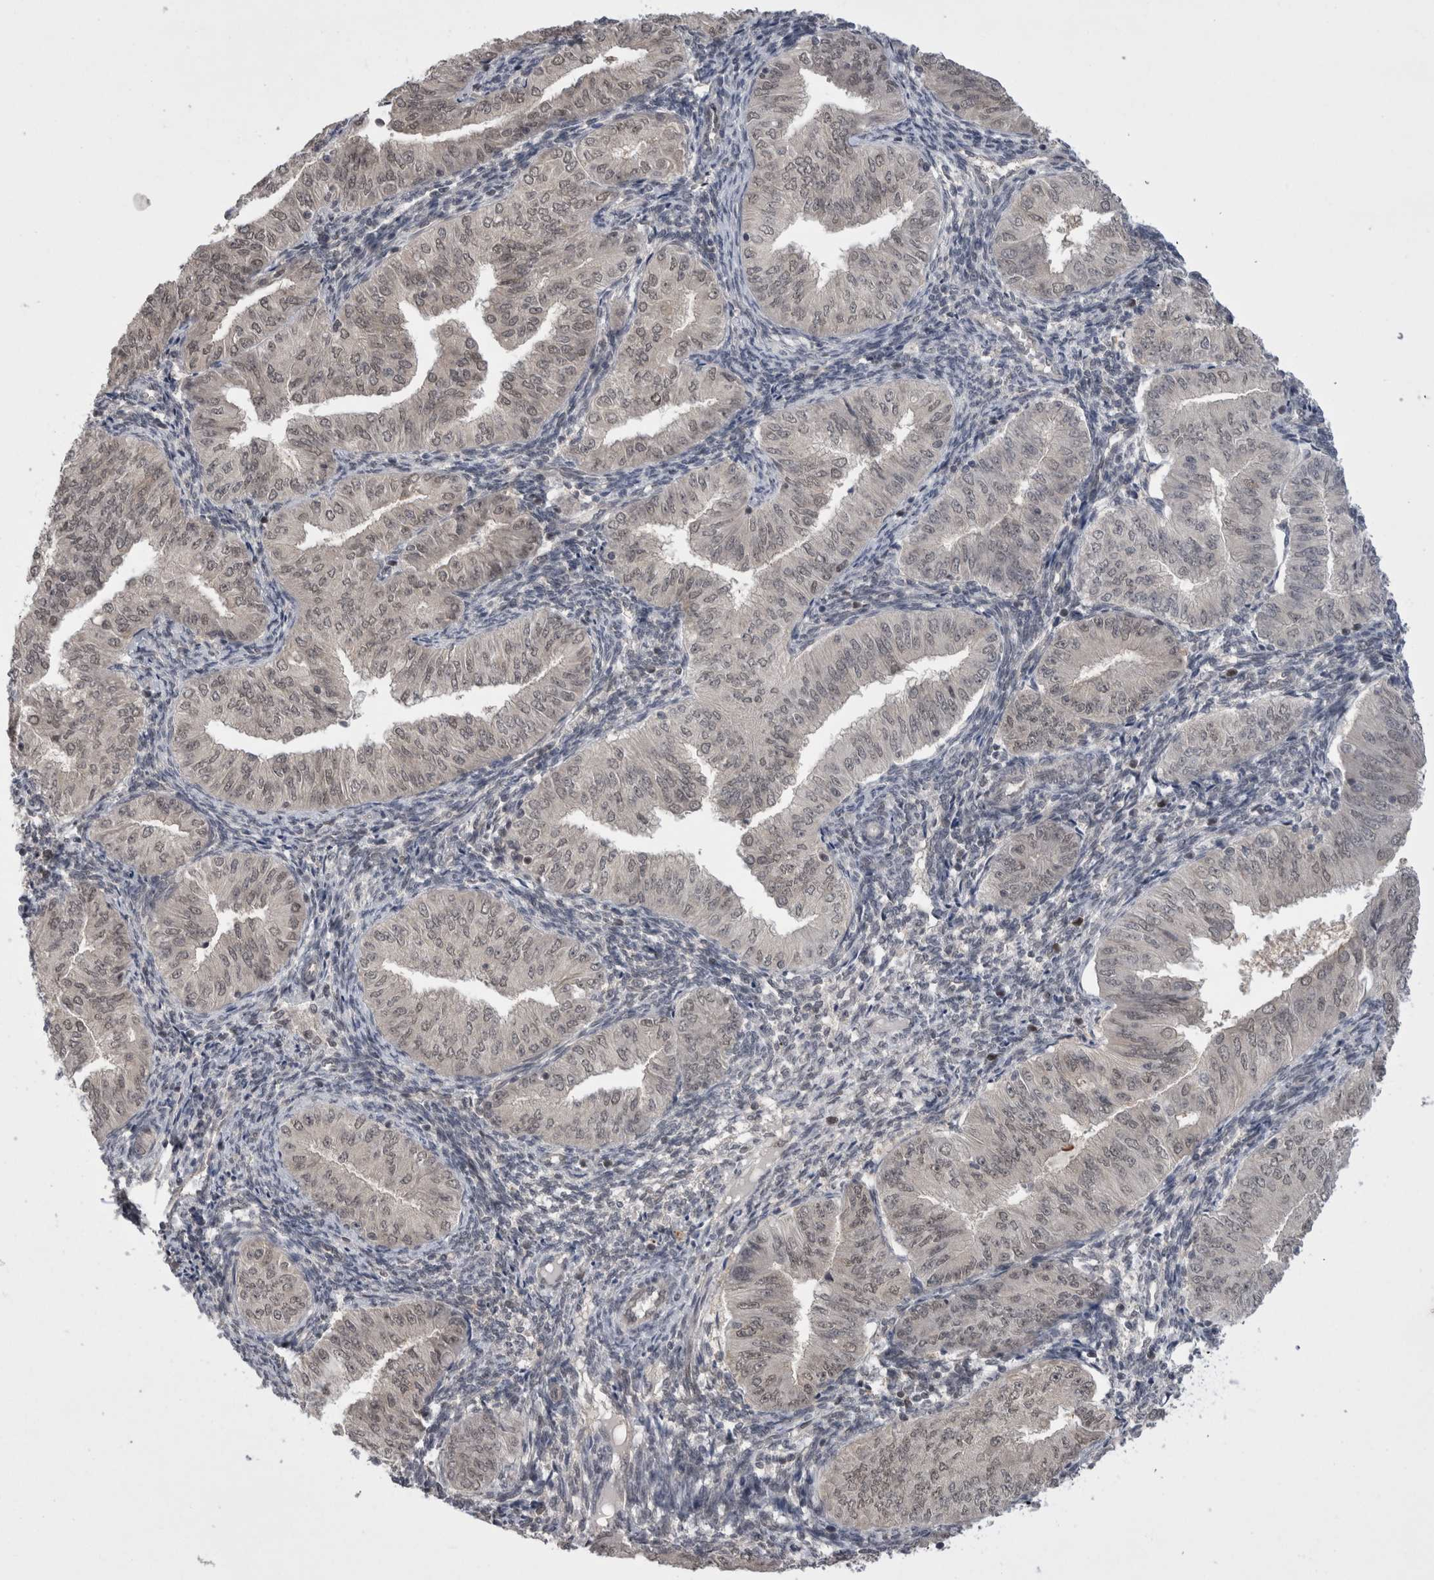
{"staining": {"intensity": "weak", "quantity": "<25%", "location": "nuclear"}, "tissue": "endometrial cancer", "cell_type": "Tumor cells", "image_type": "cancer", "snomed": [{"axis": "morphology", "description": "Normal tissue, NOS"}, {"axis": "morphology", "description": "Adenocarcinoma, NOS"}, {"axis": "topography", "description": "Endometrium"}], "caption": "Tumor cells show no significant staining in endometrial cancer (adenocarcinoma).", "gene": "ZNF341", "patient": {"sex": "female", "age": 53}}